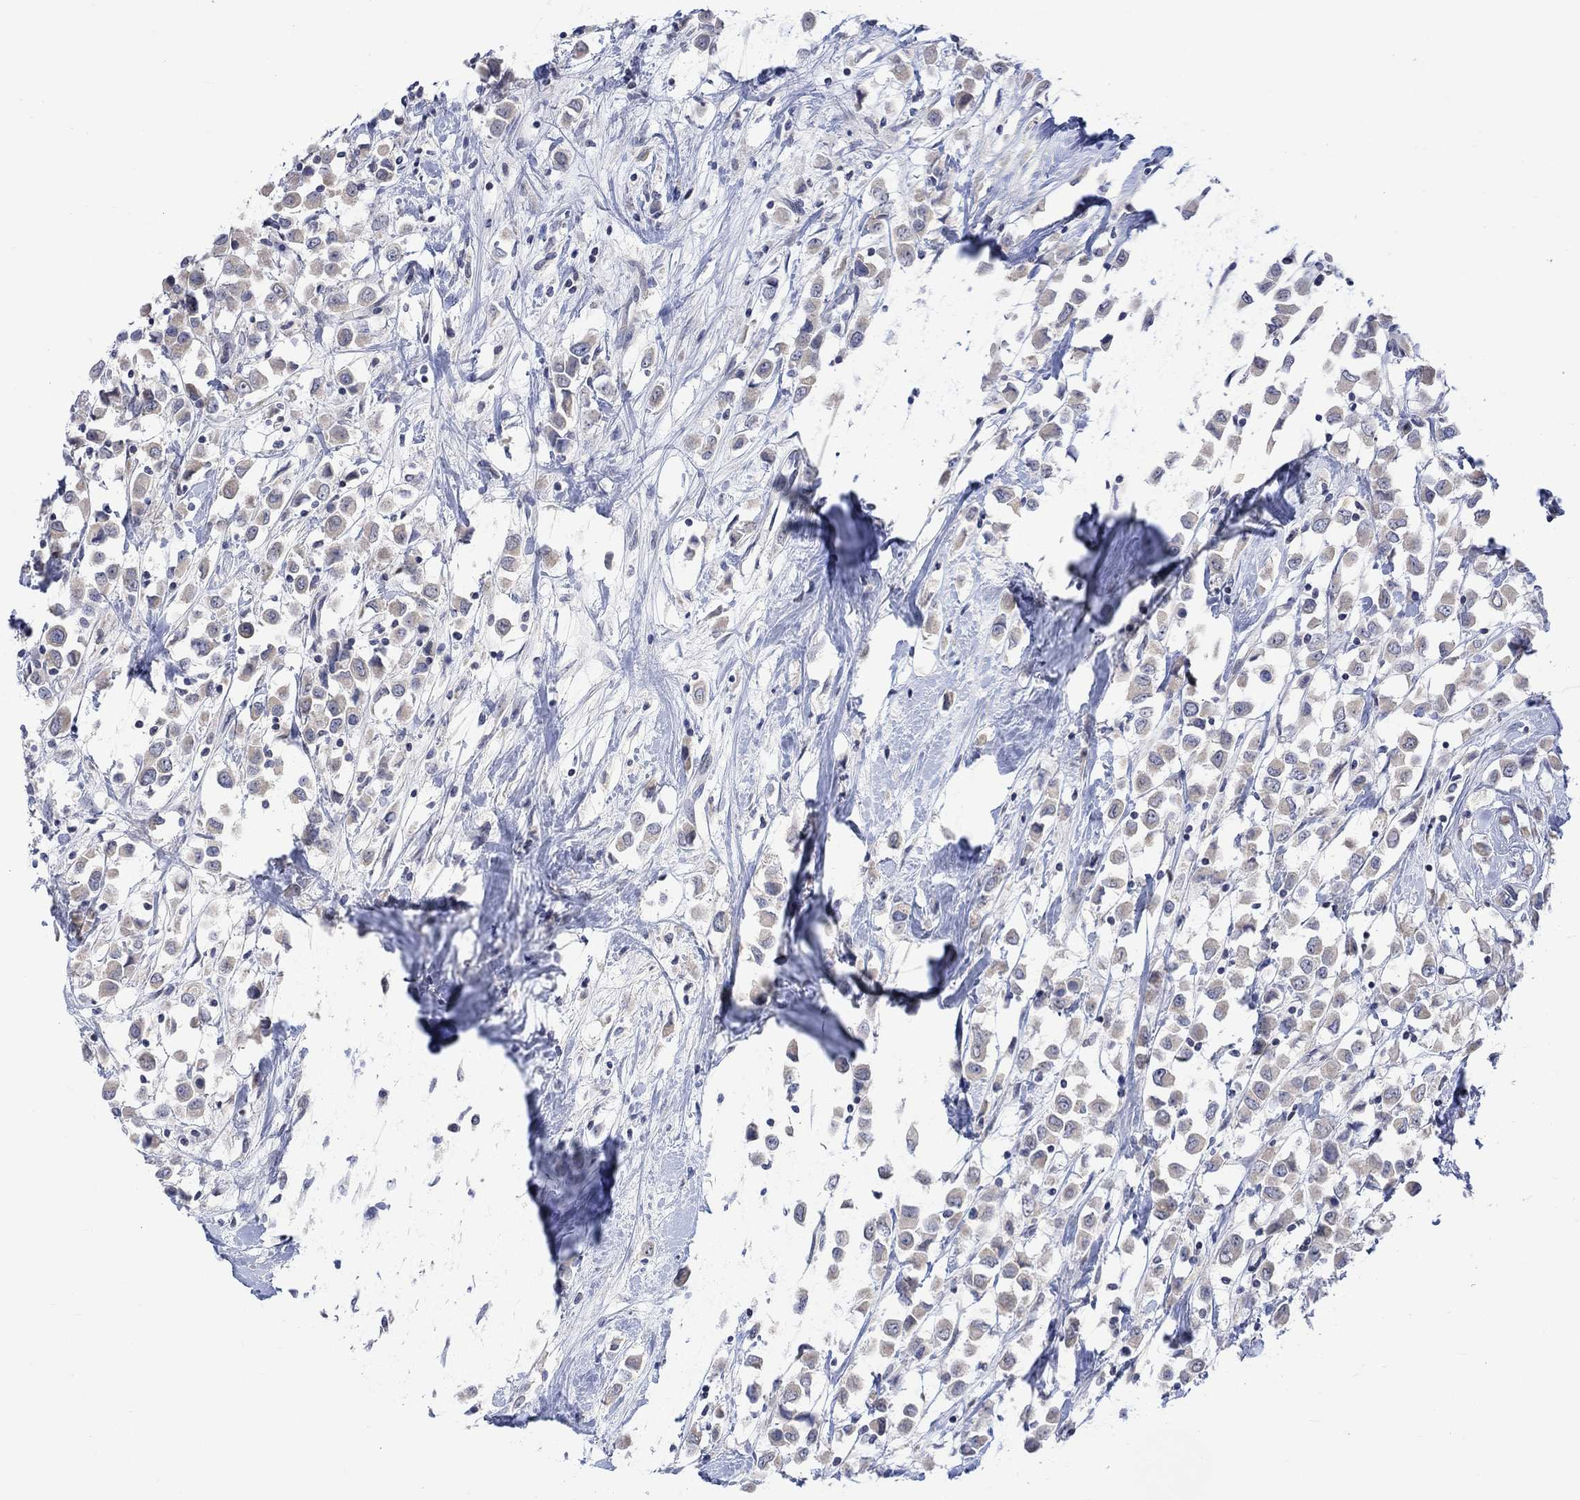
{"staining": {"intensity": "weak", "quantity": "25%-75%", "location": "cytoplasmic/membranous"}, "tissue": "breast cancer", "cell_type": "Tumor cells", "image_type": "cancer", "snomed": [{"axis": "morphology", "description": "Duct carcinoma"}, {"axis": "topography", "description": "Breast"}], "caption": "Immunohistochemical staining of breast cancer exhibits weak cytoplasmic/membranous protein staining in approximately 25%-75% of tumor cells. (DAB (3,3'-diaminobenzidine) IHC, brown staining for protein, blue staining for nuclei).", "gene": "DCX", "patient": {"sex": "female", "age": 61}}